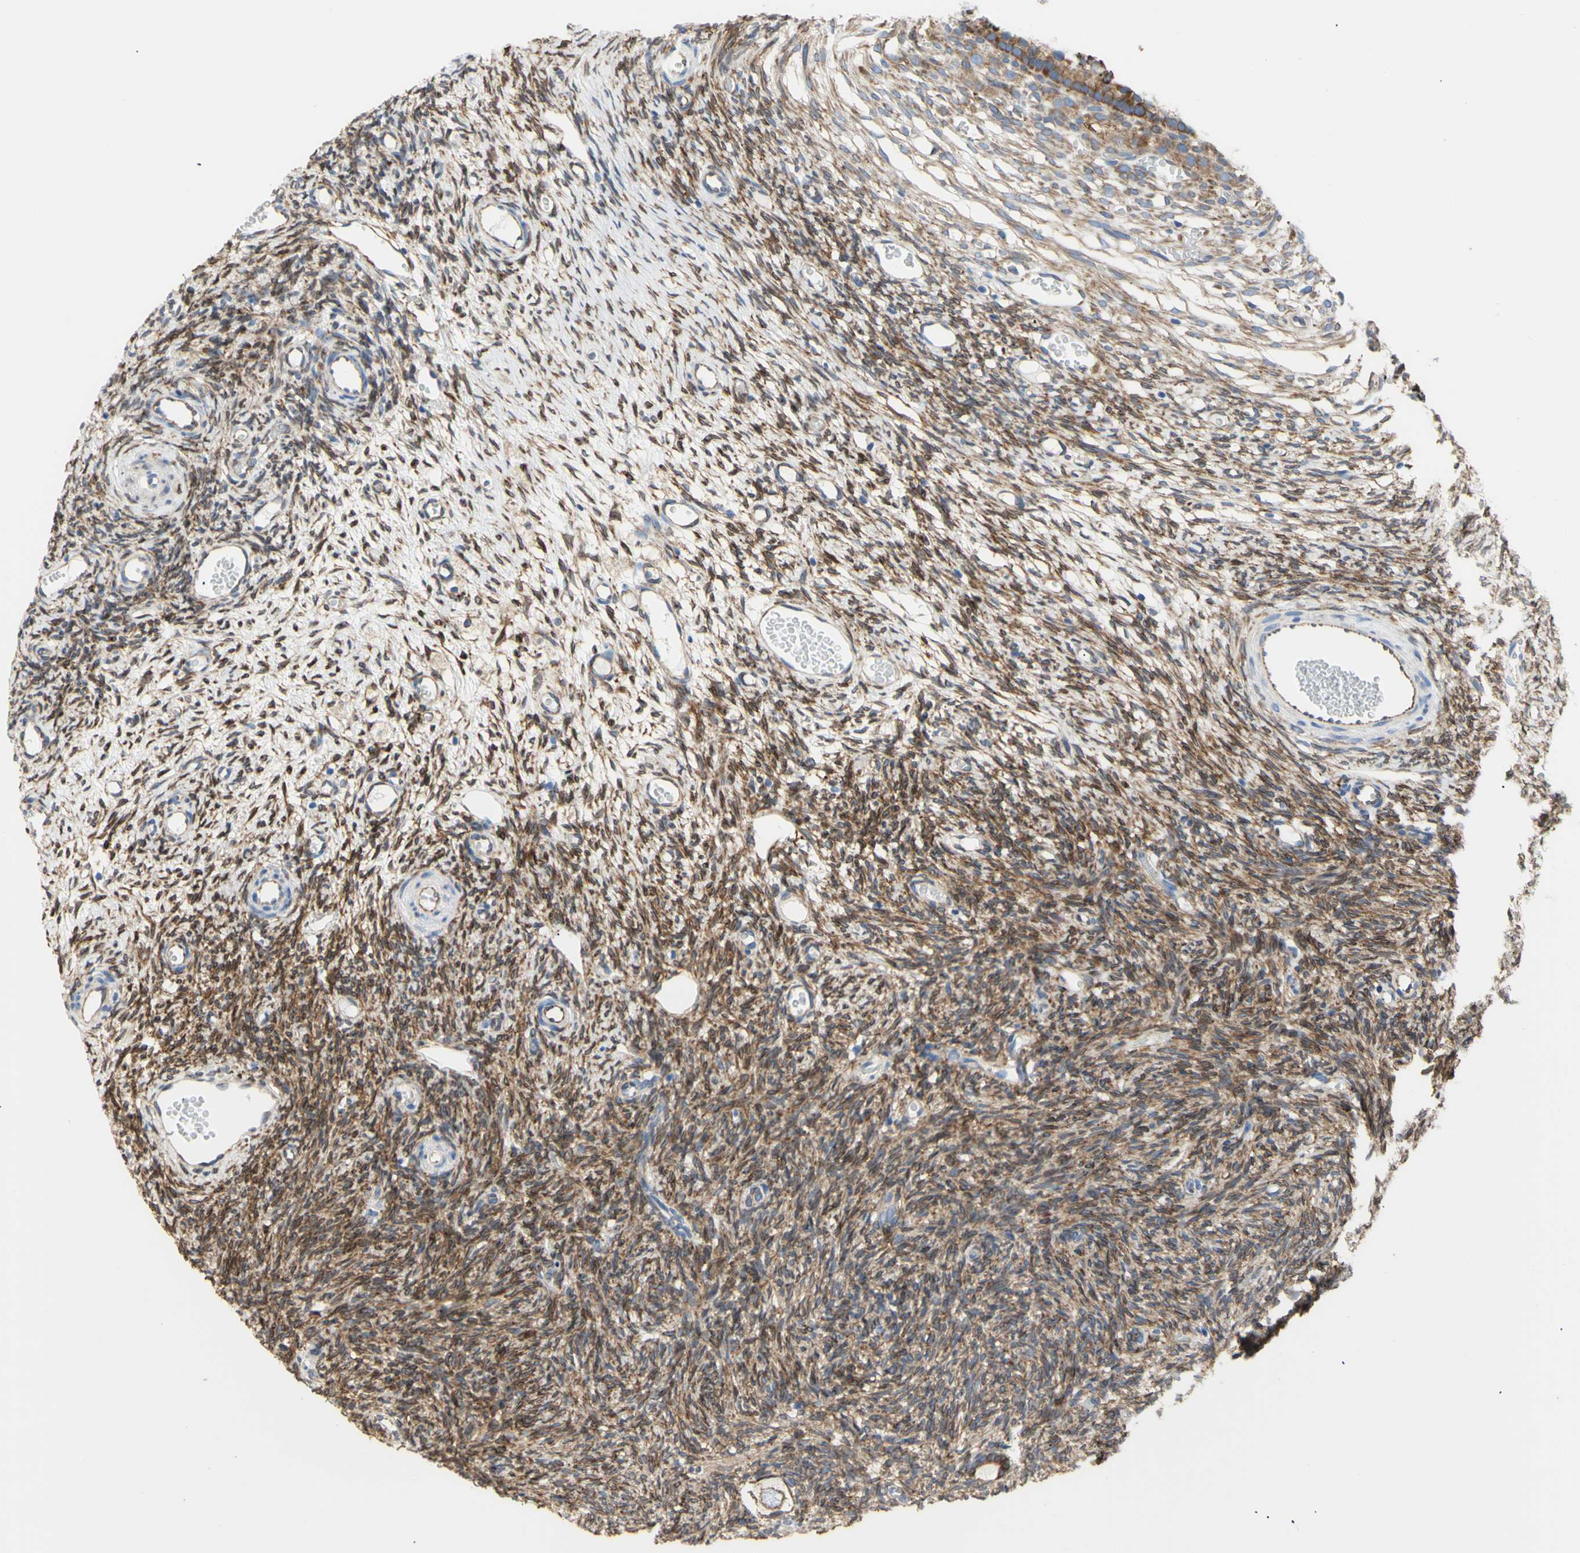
{"staining": {"intensity": "moderate", "quantity": ">75%", "location": "cytoplasmic/membranous,nuclear"}, "tissue": "ovary", "cell_type": "Ovarian stroma cells", "image_type": "normal", "snomed": [{"axis": "morphology", "description": "Normal tissue, NOS"}, {"axis": "topography", "description": "Ovary"}], "caption": "Protein expression analysis of benign human ovary reveals moderate cytoplasmic/membranous,nuclear expression in approximately >75% of ovarian stroma cells. The staining is performed using DAB brown chromogen to label protein expression. The nuclei are counter-stained blue using hematoxylin.", "gene": "ERLIN1", "patient": {"sex": "female", "age": 35}}